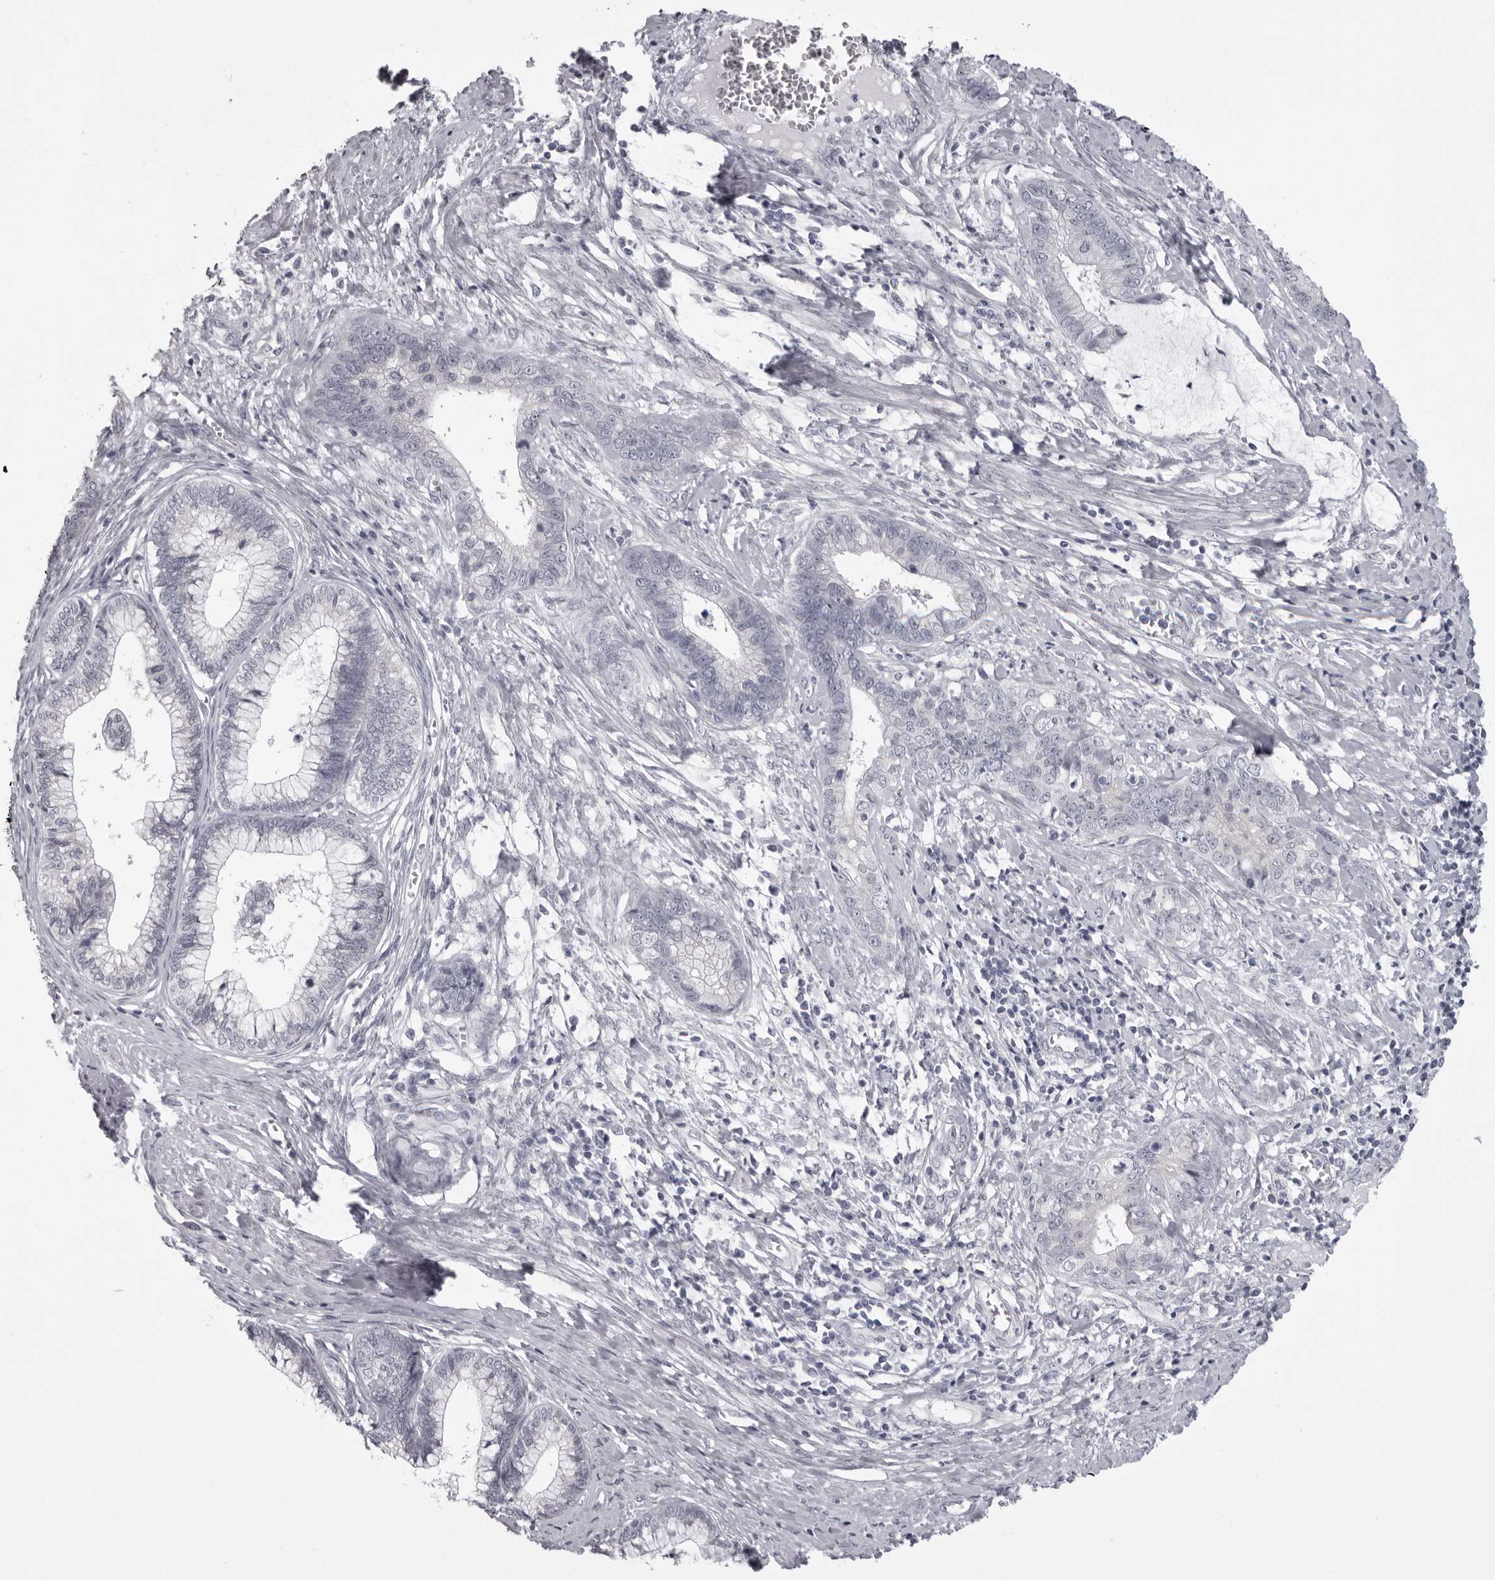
{"staining": {"intensity": "negative", "quantity": "none", "location": "none"}, "tissue": "cervical cancer", "cell_type": "Tumor cells", "image_type": "cancer", "snomed": [{"axis": "morphology", "description": "Adenocarcinoma, NOS"}, {"axis": "topography", "description": "Cervix"}], "caption": "Tumor cells are negative for protein expression in human adenocarcinoma (cervical).", "gene": "EPHA10", "patient": {"sex": "female", "age": 44}}